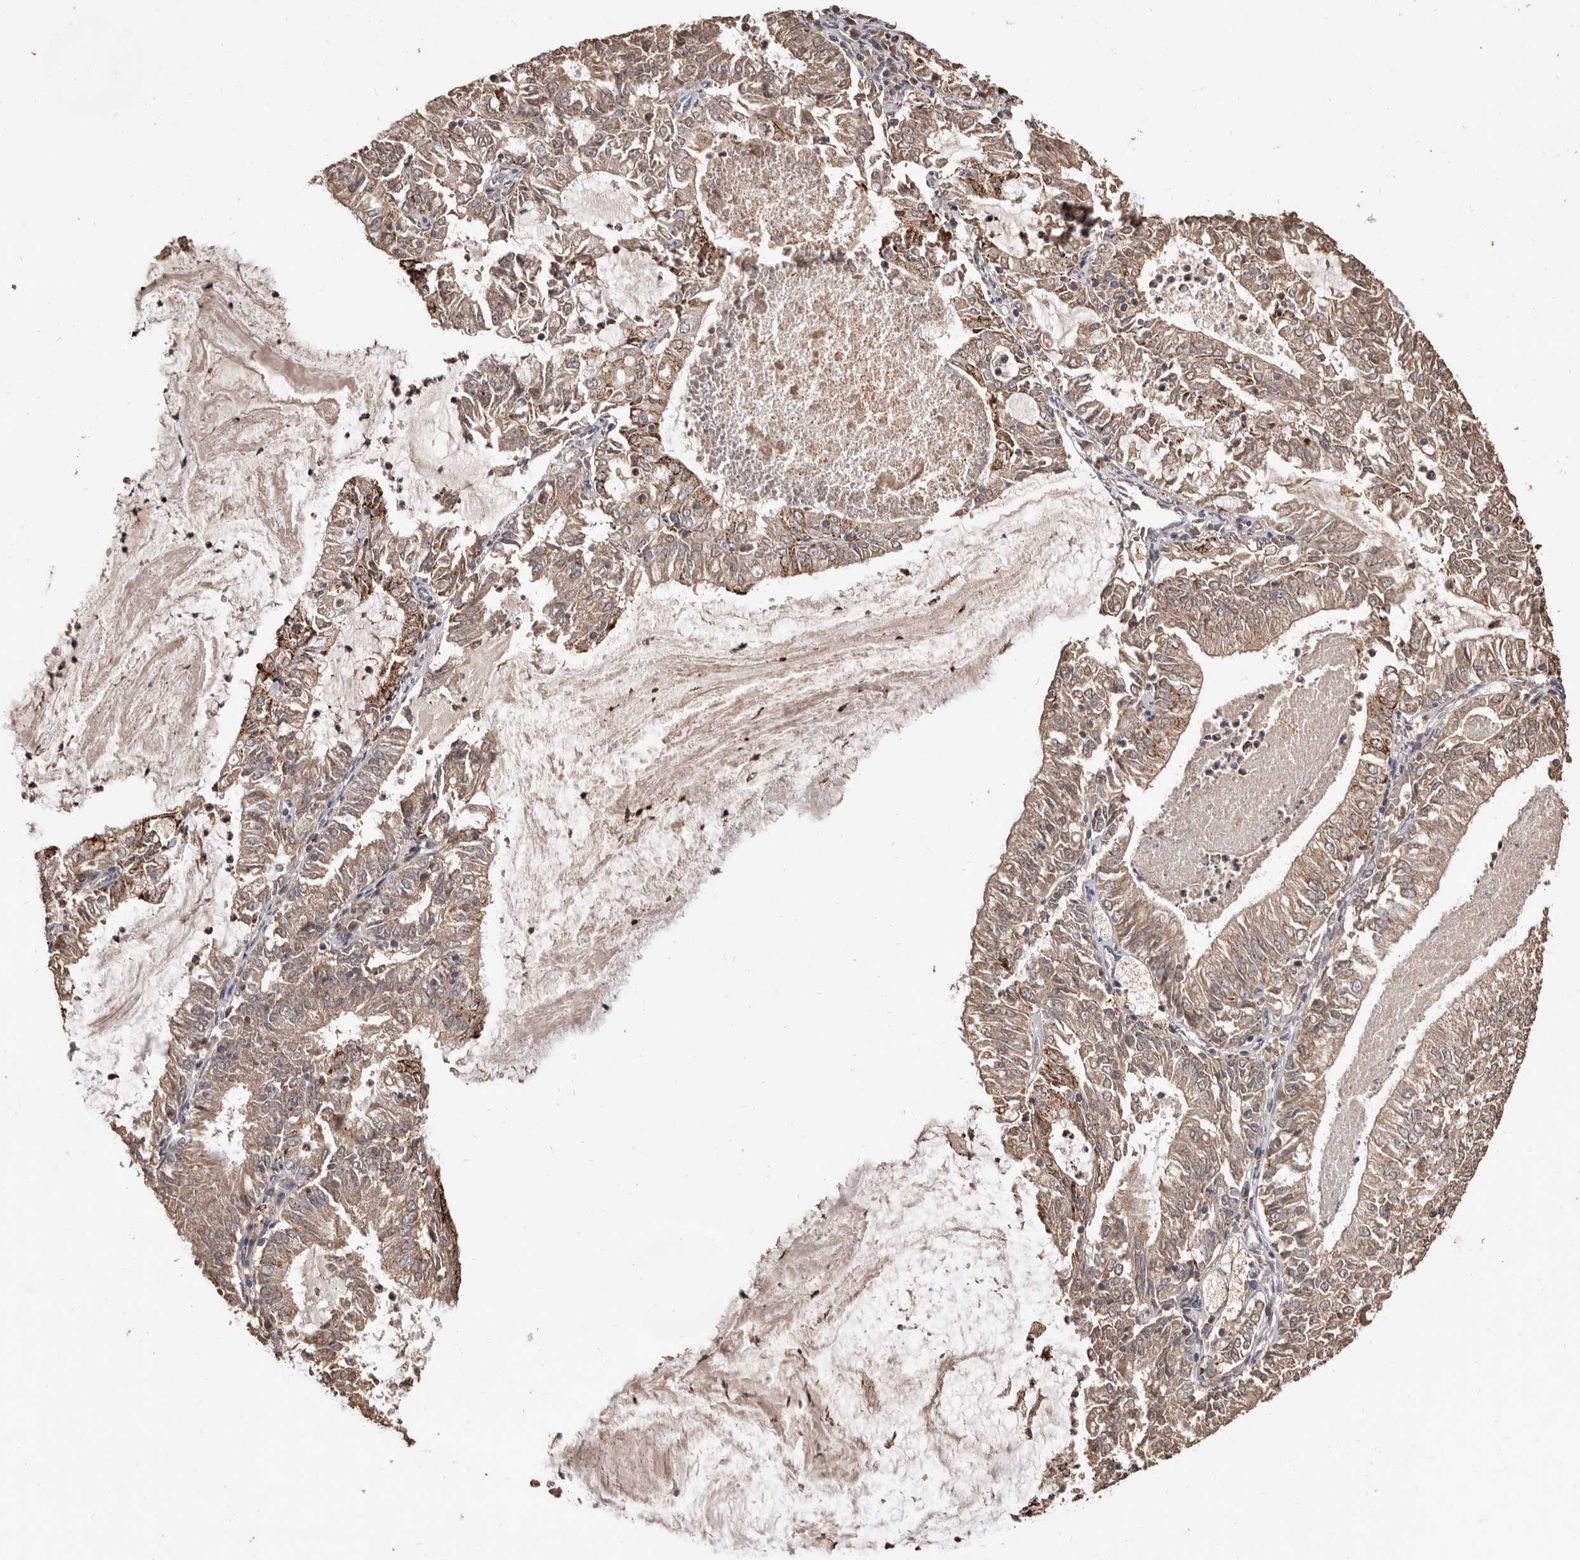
{"staining": {"intensity": "weak", "quantity": ">75%", "location": "cytoplasmic/membranous"}, "tissue": "endometrial cancer", "cell_type": "Tumor cells", "image_type": "cancer", "snomed": [{"axis": "morphology", "description": "Adenocarcinoma, NOS"}, {"axis": "topography", "description": "Endometrium"}], "caption": "The immunohistochemical stain labels weak cytoplasmic/membranous positivity in tumor cells of endometrial adenocarcinoma tissue.", "gene": "AKAP7", "patient": {"sex": "female", "age": 57}}